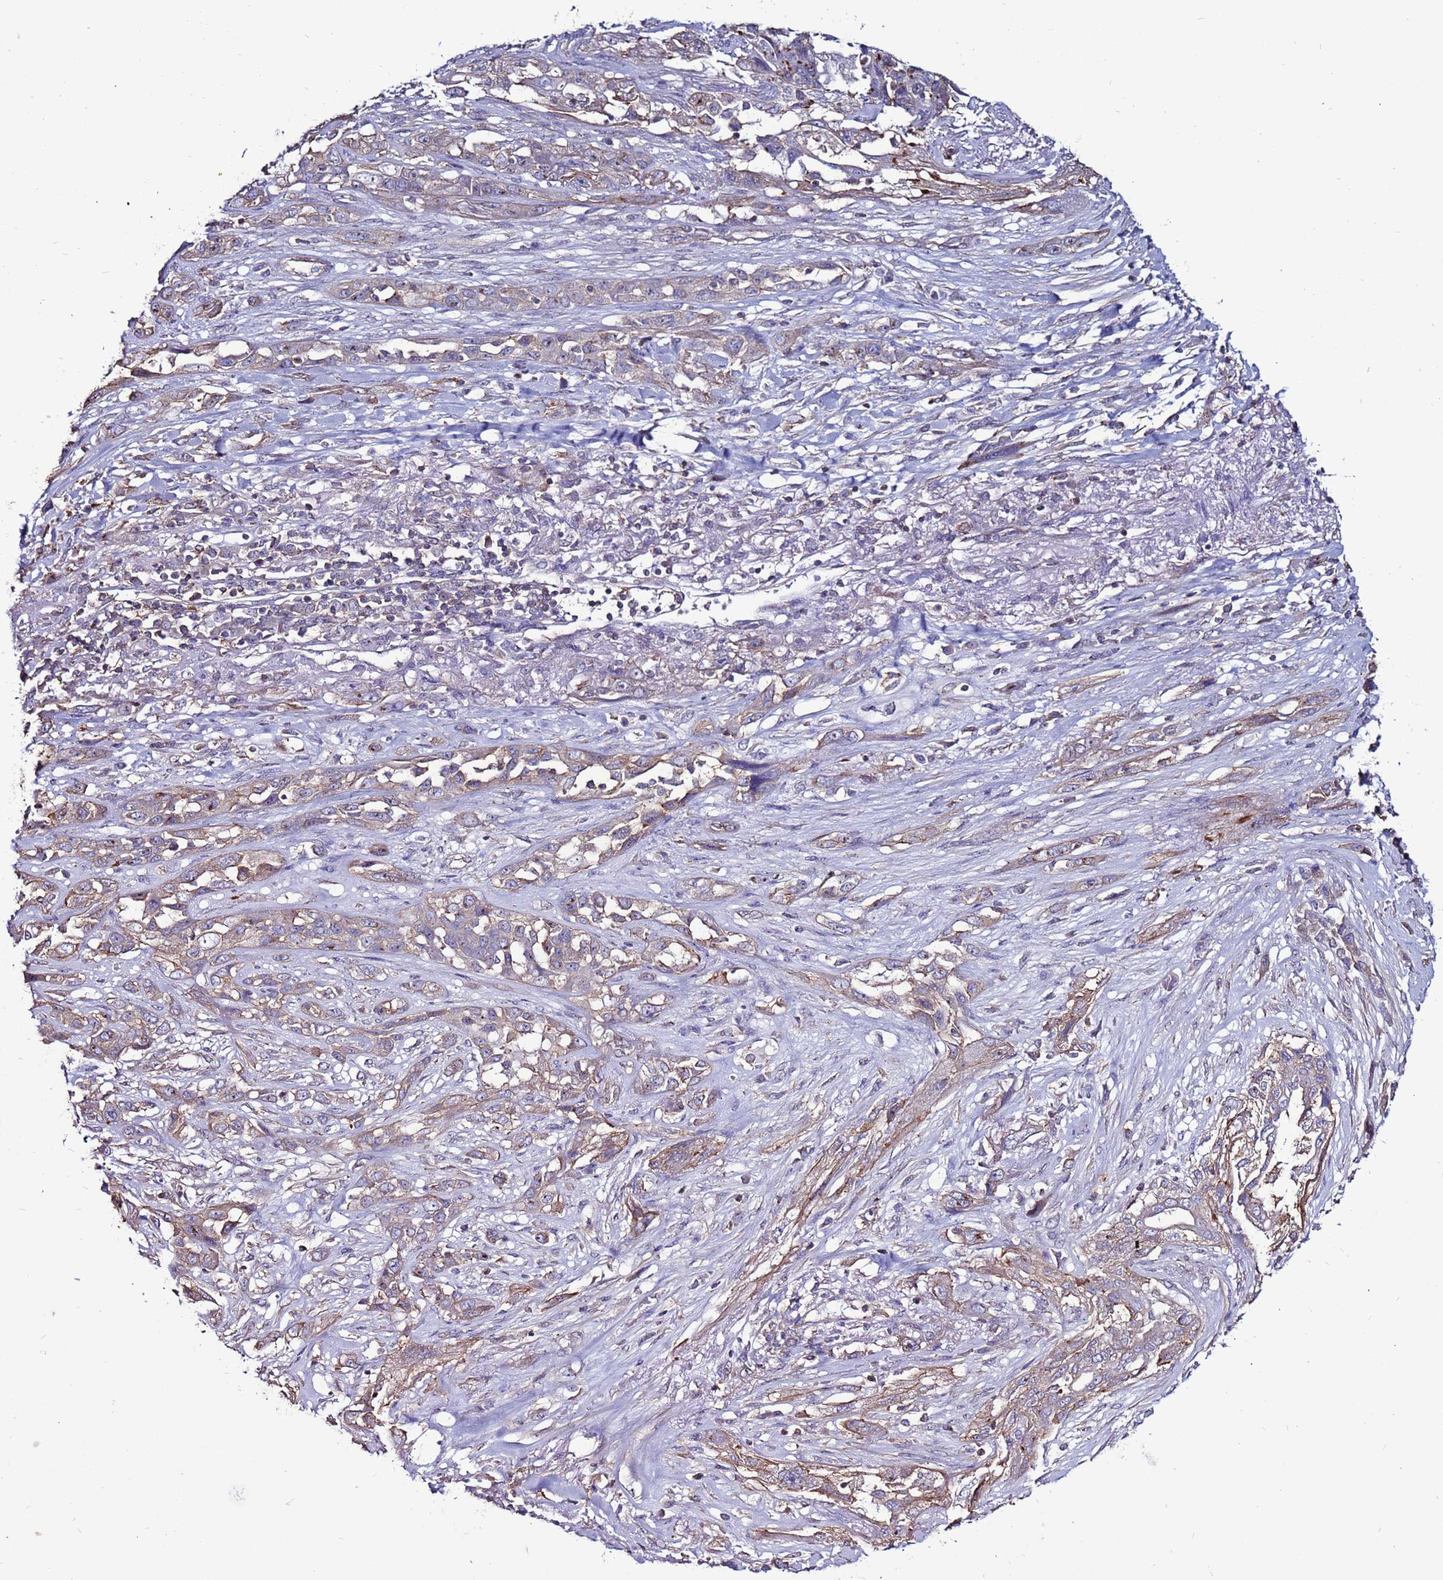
{"staining": {"intensity": "moderate", "quantity": "<25%", "location": "cytoplasmic/membranous"}, "tissue": "lung cancer", "cell_type": "Tumor cells", "image_type": "cancer", "snomed": [{"axis": "morphology", "description": "Squamous cell carcinoma, NOS"}, {"axis": "topography", "description": "Lung"}], "caption": "The micrograph displays immunohistochemical staining of squamous cell carcinoma (lung). There is moderate cytoplasmic/membranous expression is identified in about <25% of tumor cells.", "gene": "NRN1L", "patient": {"sex": "female", "age": 70}}